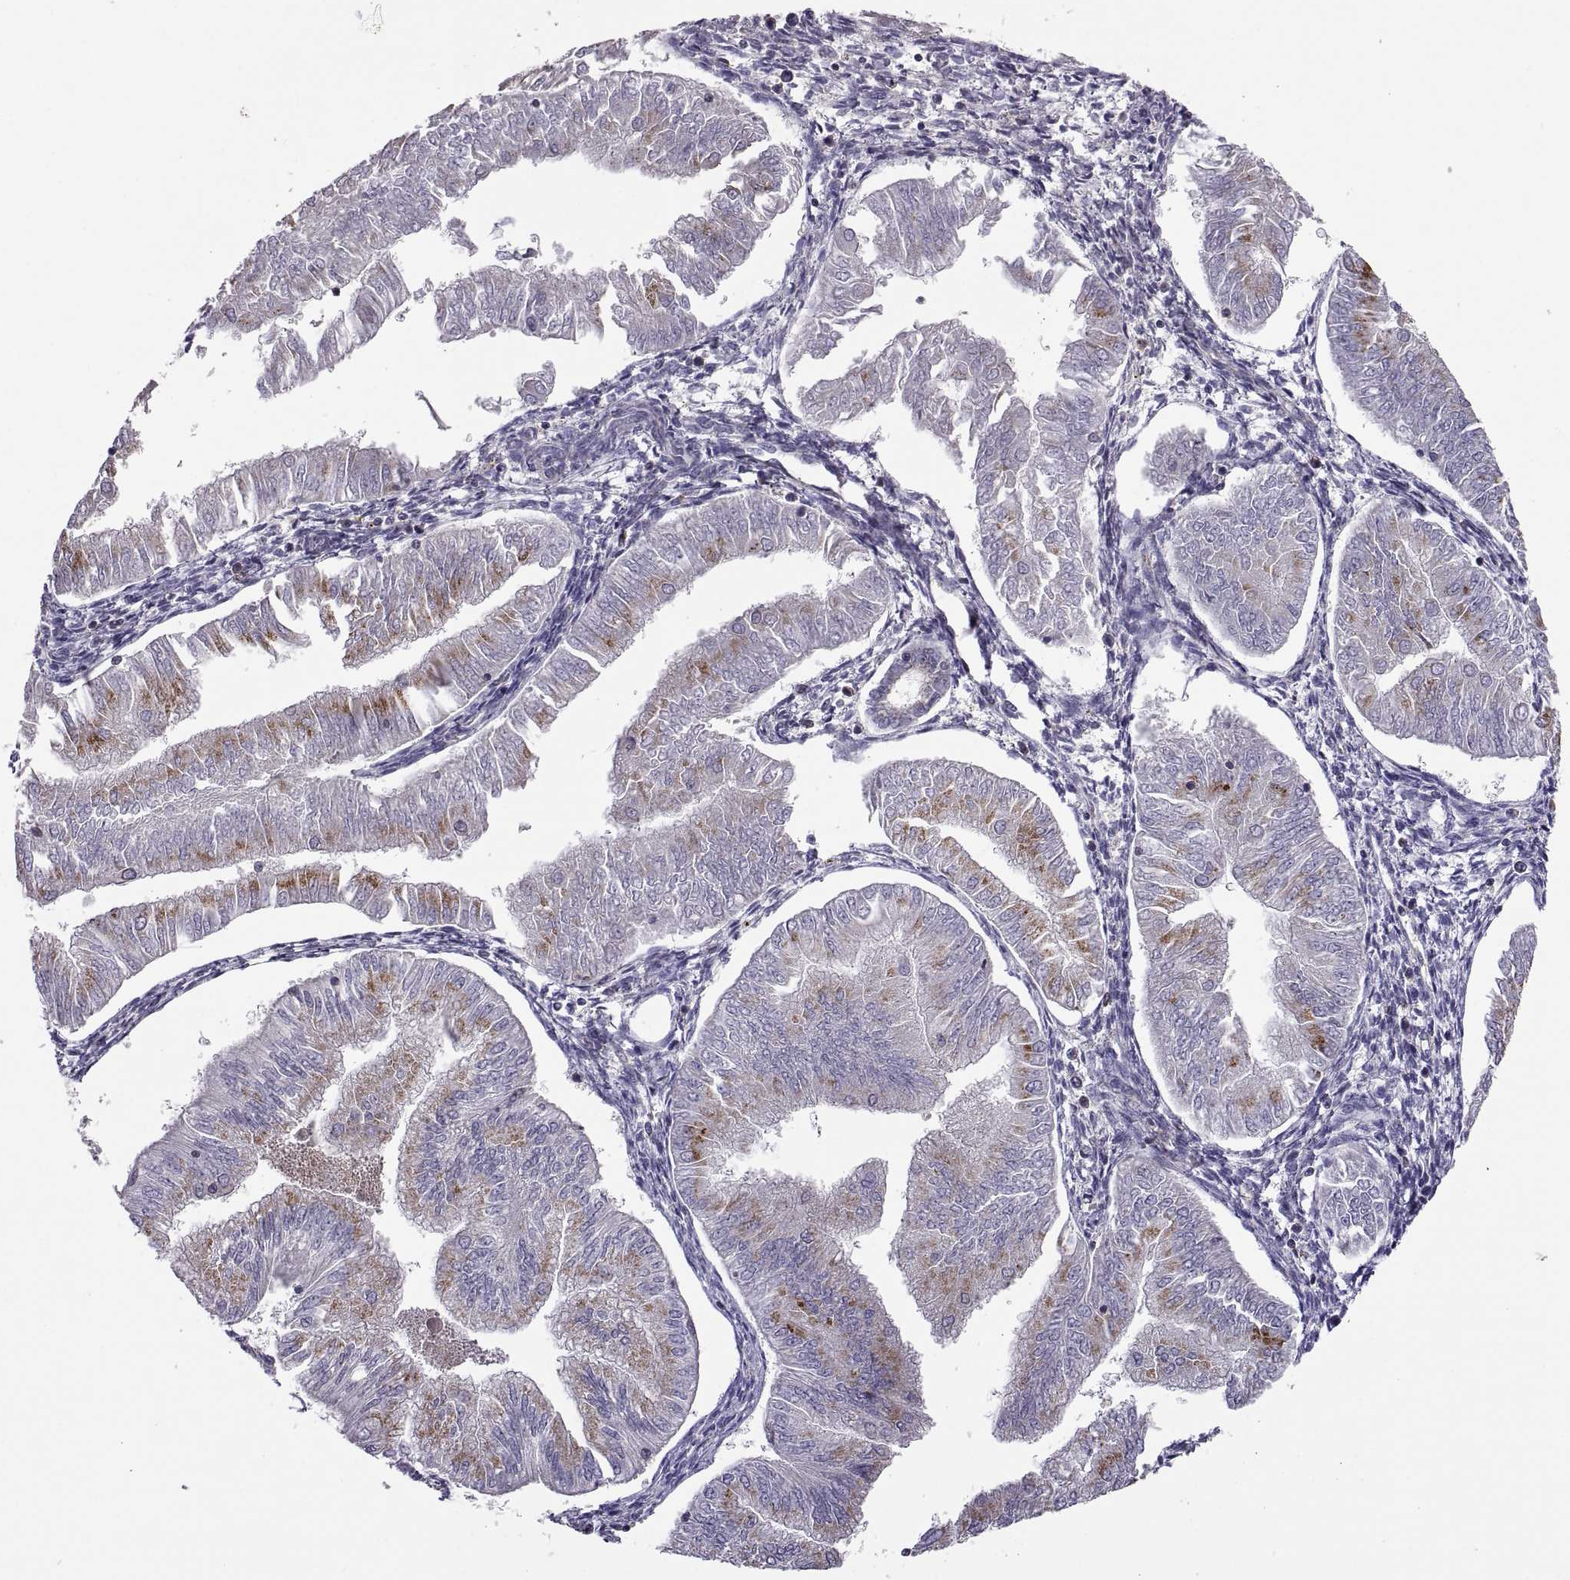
{"staining": {"intensity": "moderate", "quantity": "<25%", "location": "cytoplasmic/membranous"}, "tissue": "endometrial cancer", "cell_type": "Tumor cells", "image_type": "cancer", "snomed": [{"axis": "morphology", "description": "Adenocarcinoma, NOS"}, {"axis": "topography", "description": "Endometrium"}], "caption": "The immunohistochemical stain shows moderate cytoplasmic/membranous positivity in tumor cells of endometrial cancer (adenocarcinoma) tissue.", "gene": "ACAP1", "patient": {"sex": "female", "age": 53}}